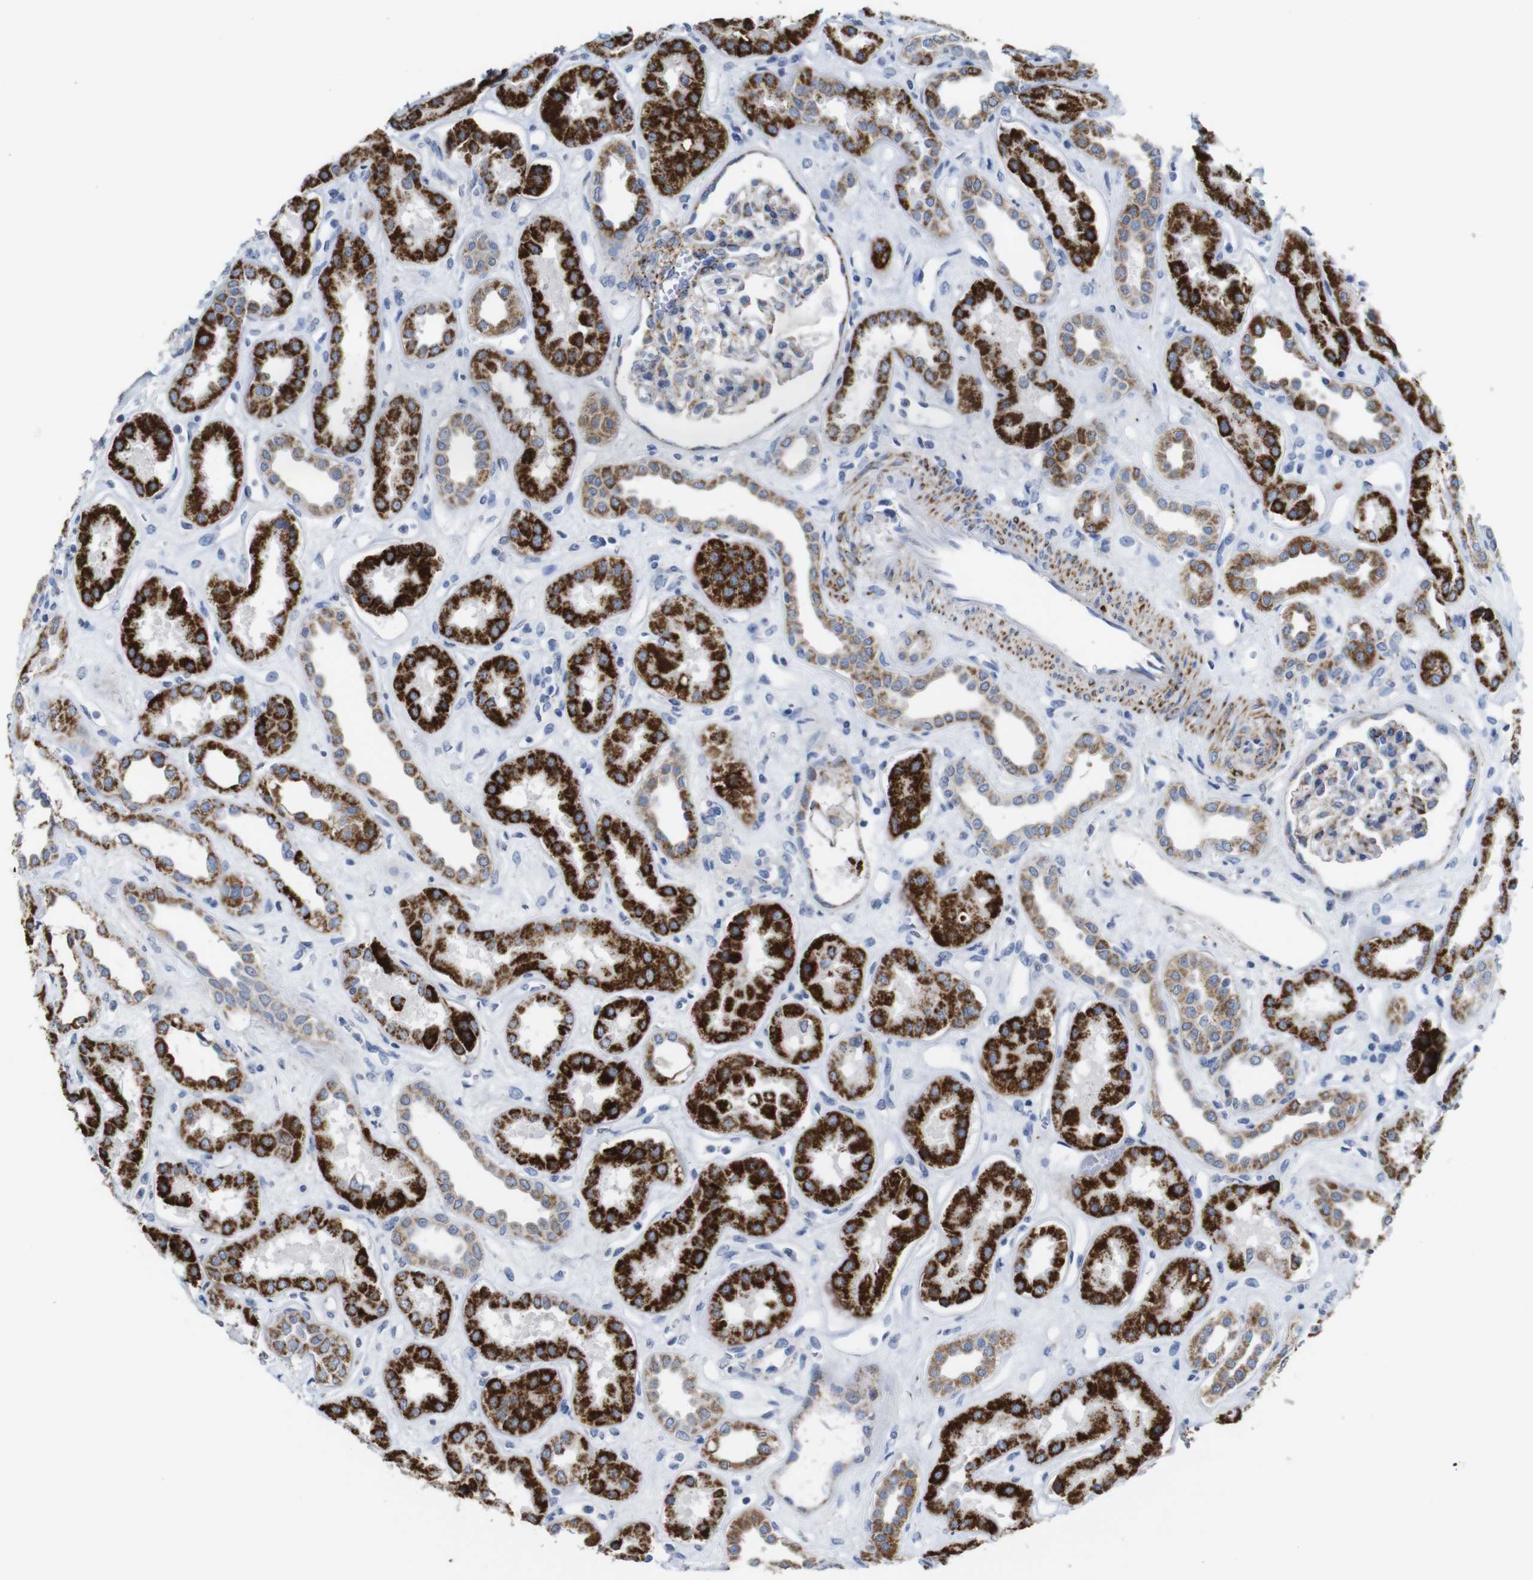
{"staining": {"intensity": "negative", "quantity": "none", "location": "none"}, "tissue": "kidney", "cell_type": "Cells in glomeruli", "image_type": "normal", "snomed": [{"axis": "morphology", "description": "Normal tissue, NOS"}, {"axis": "topography", "description": "Kidney"}], "caption": "IHC of normal kidney shows no positivity in cells in glomeruli.", "gene": "MAOA", "patient": {"sex": "male", "age": 59}}